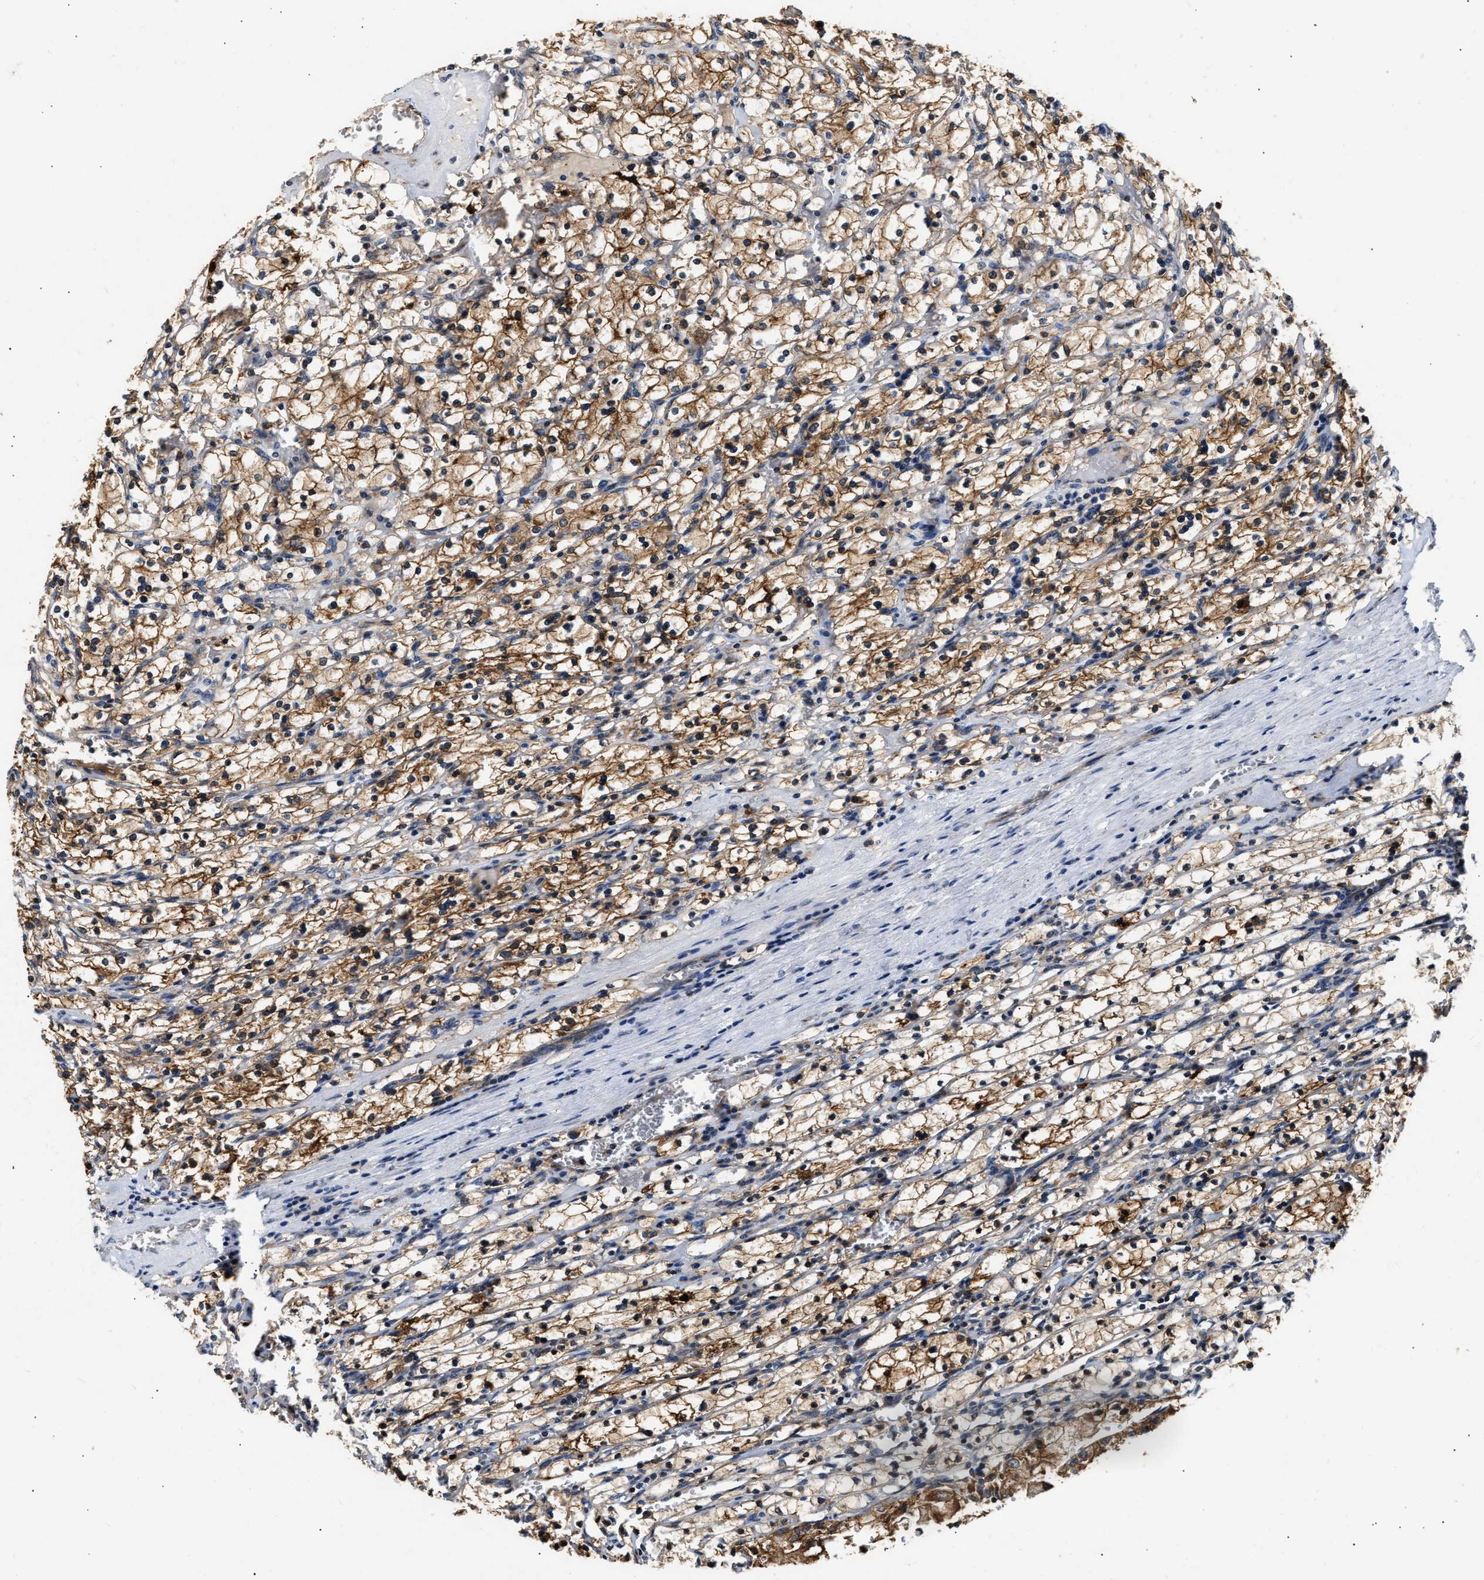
{"staining": {"intensity": "moderate", "quantity": ">75%", "location": "cytoplasmic/membranous"}, "tissue": "renal cancer", "cell_type": "Tumor cells", "image_type": "cancer", "snomed": [{"axis": "morphology", "description": "Adenocarcinoma, NOS"}, {"axis": "topography", "description": "Kidney"}], "caption": "Renal cancer stained with a brown dye shows moderate cytoplasmic/membranous positive positivity in approximately >75% of tumor cells.", "gene": "EXTL2", "patient": {"sex": "female", "age": 83}}